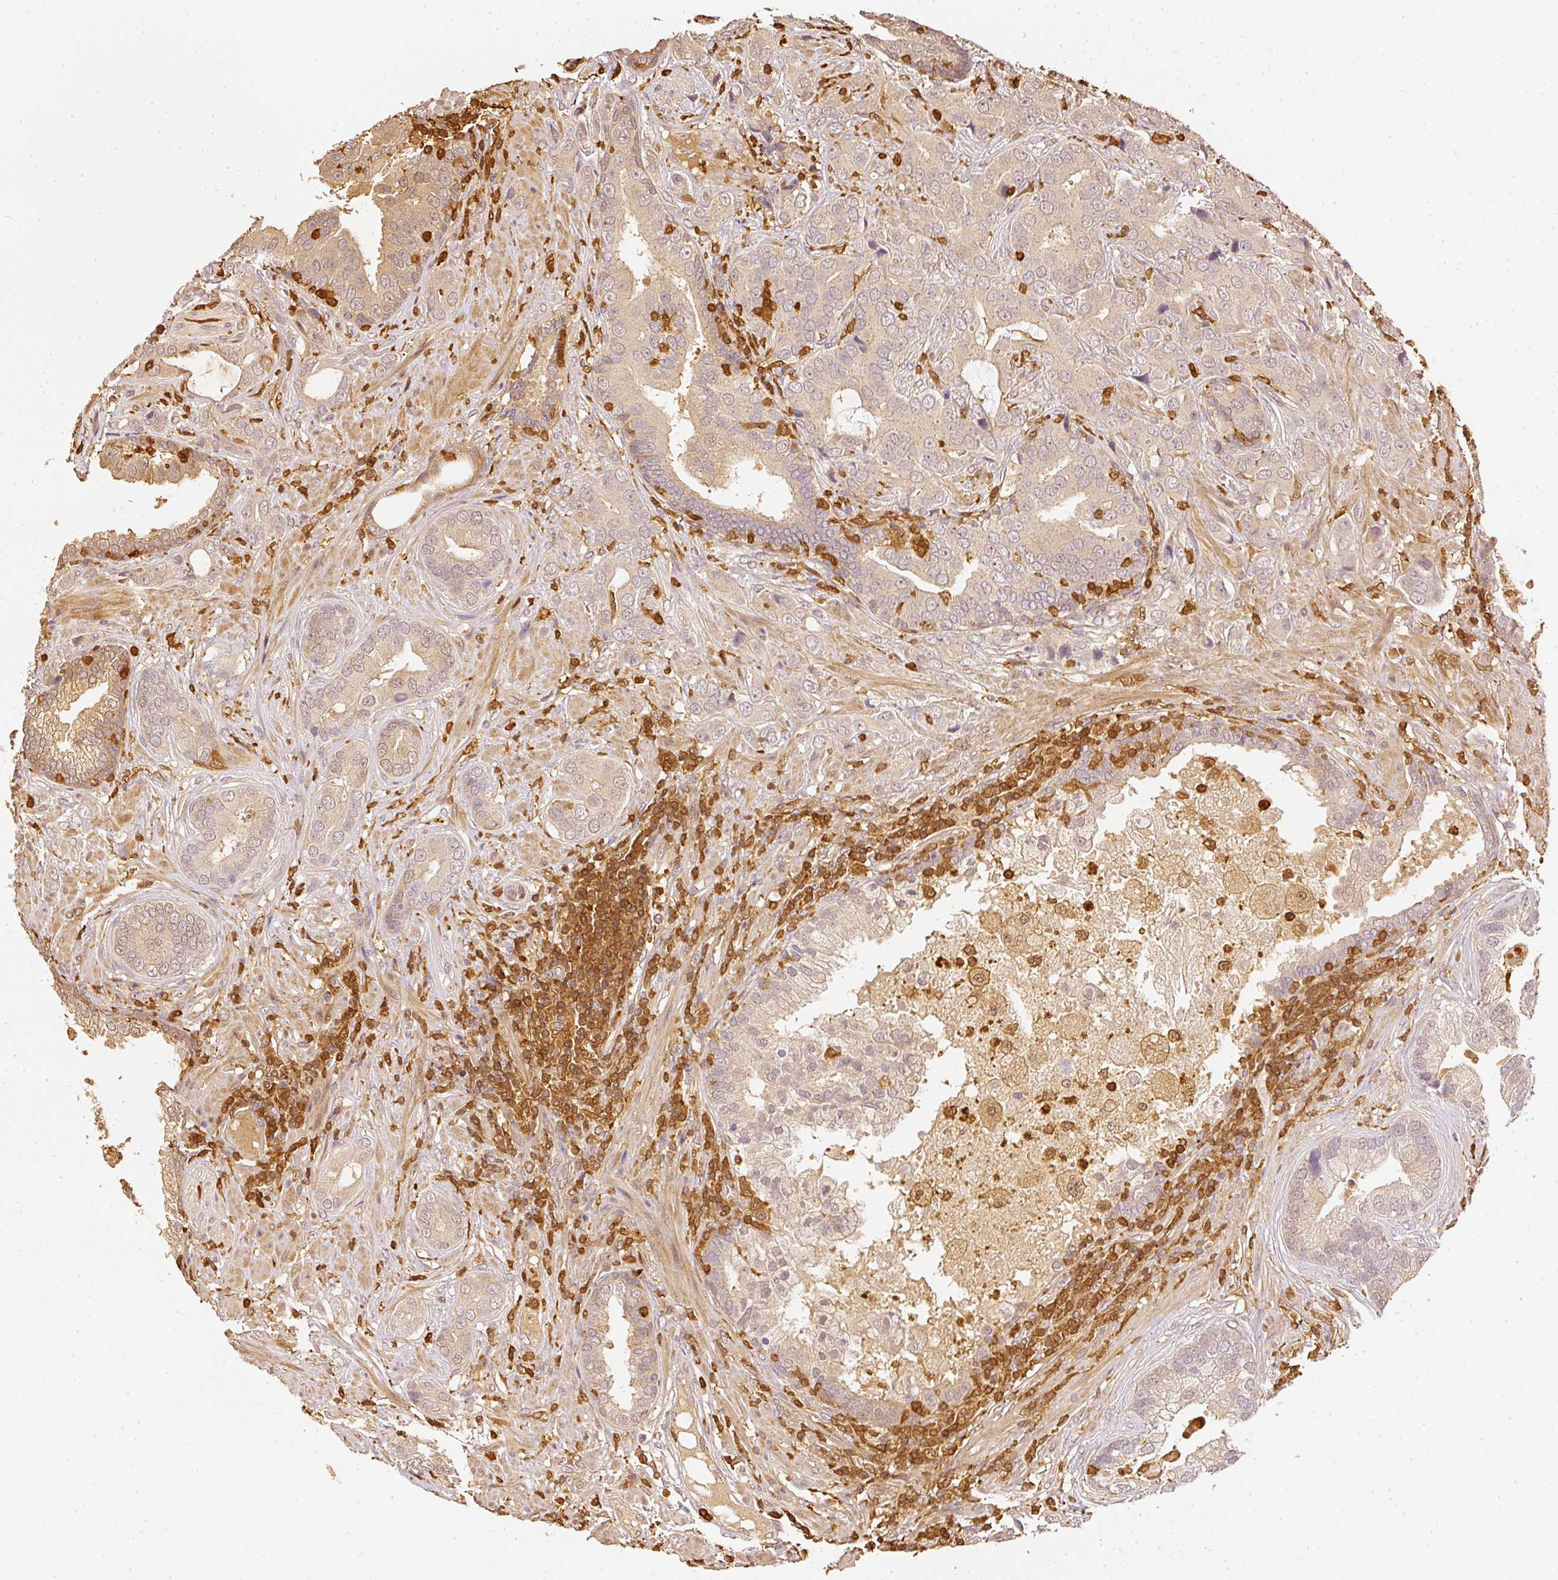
{"staining": {"intensity": "weak", "quantity": ">75%", "location": "cytoplasmic/membranous"}, "tissue": "prostate cancer", "cell_type": "Tumor cells", "image_type": "cancer", "snomed": [{"axis": "morphology", "description": "Adenocarcinoma, High grade"}, {"axis": "topography", "description": "Prostate"}], "caption": "Adenocarcinoma (high-grade) (prostate) tissue reveals weak cytoplasmic/membranous expression in approximately >75% of tumor cells", "gene": "PFN1", "patient": {"sex": "male", "age": 55}}